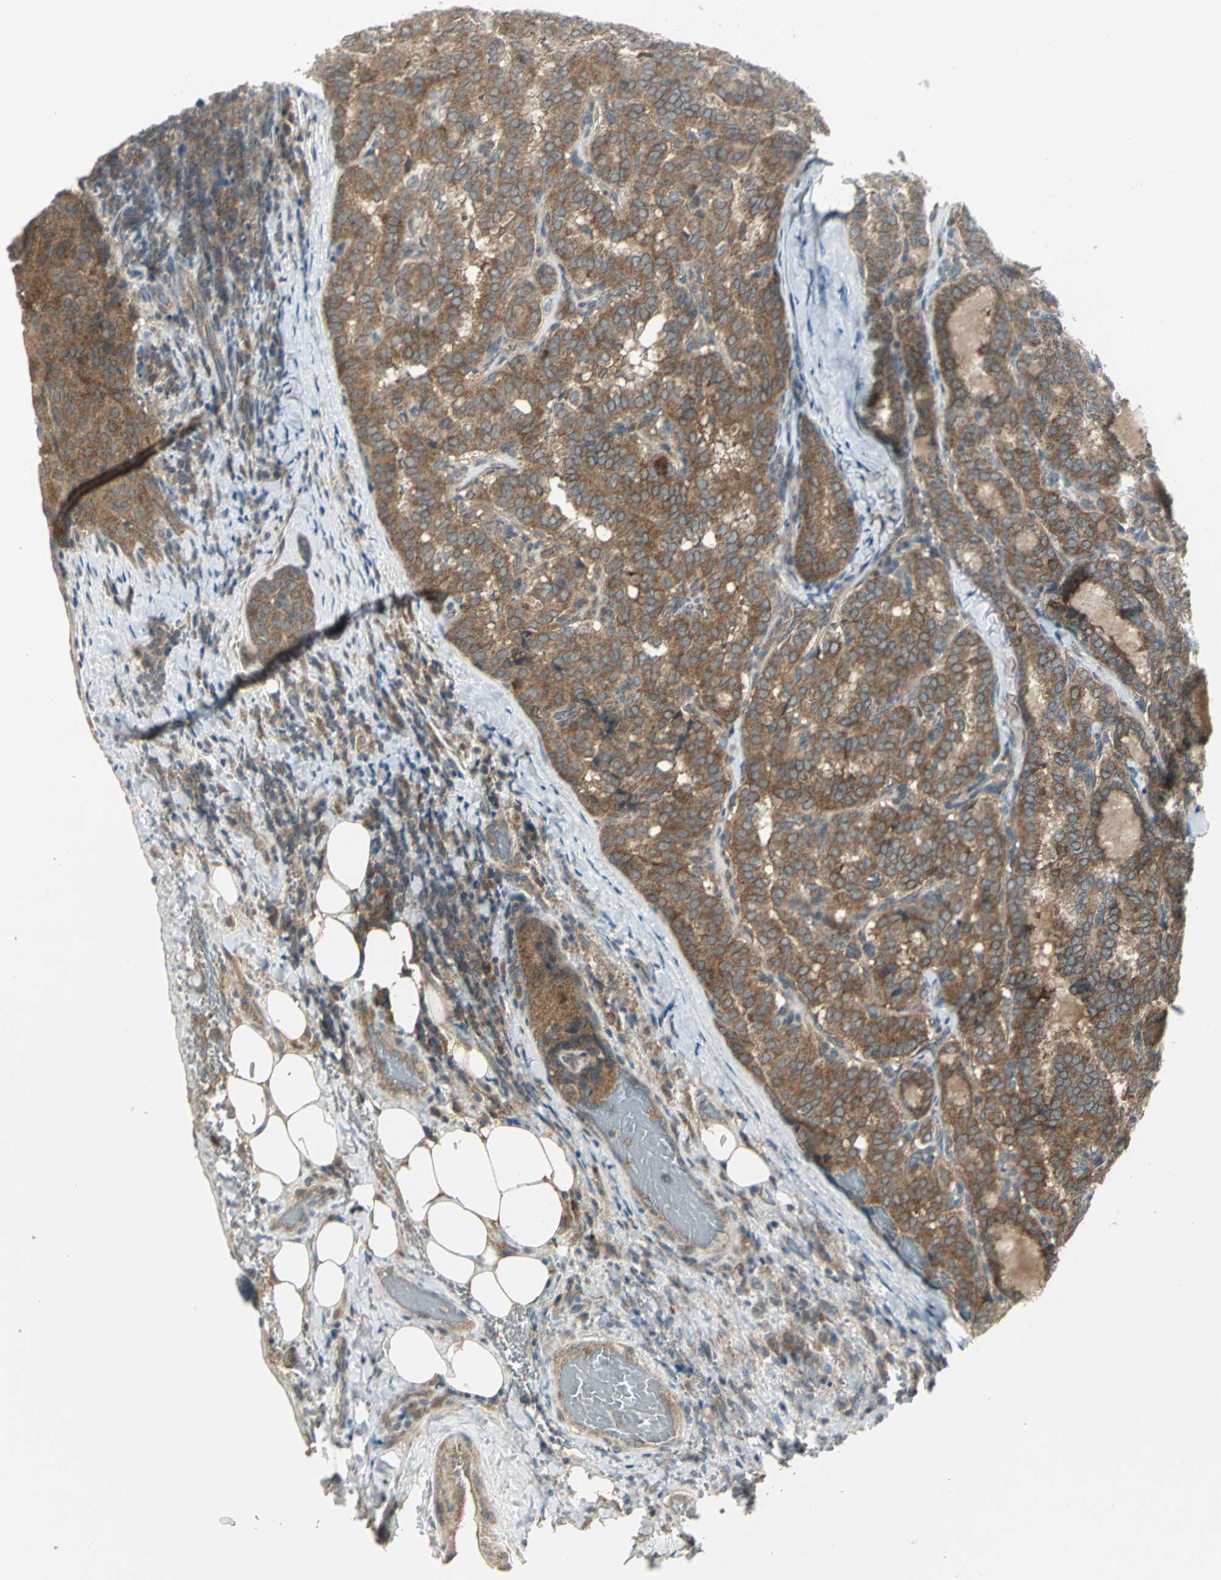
{"staining": {"intensity": "strong", "quantity": ">75%", "location": "cytoplasmic/membranous"}, "tissue": "thyroid cancer", "cell_type": "Tumor cells", "image_type": "cancer", "snomed": [{"axis": "morphology", "description": "Papillary adenocarcinoma, NOS"}, {"axis": "topography", "description": "Thyroid gland"}], "caption": "Thyroid cancer stained with DAB IHC demonstrates high levels of strong cytoplasmic/membranous expression in approximately >75% of tumor cells.", "gene": "MAPK8IP3", "patient": {"sex": "female", "age": 30}}